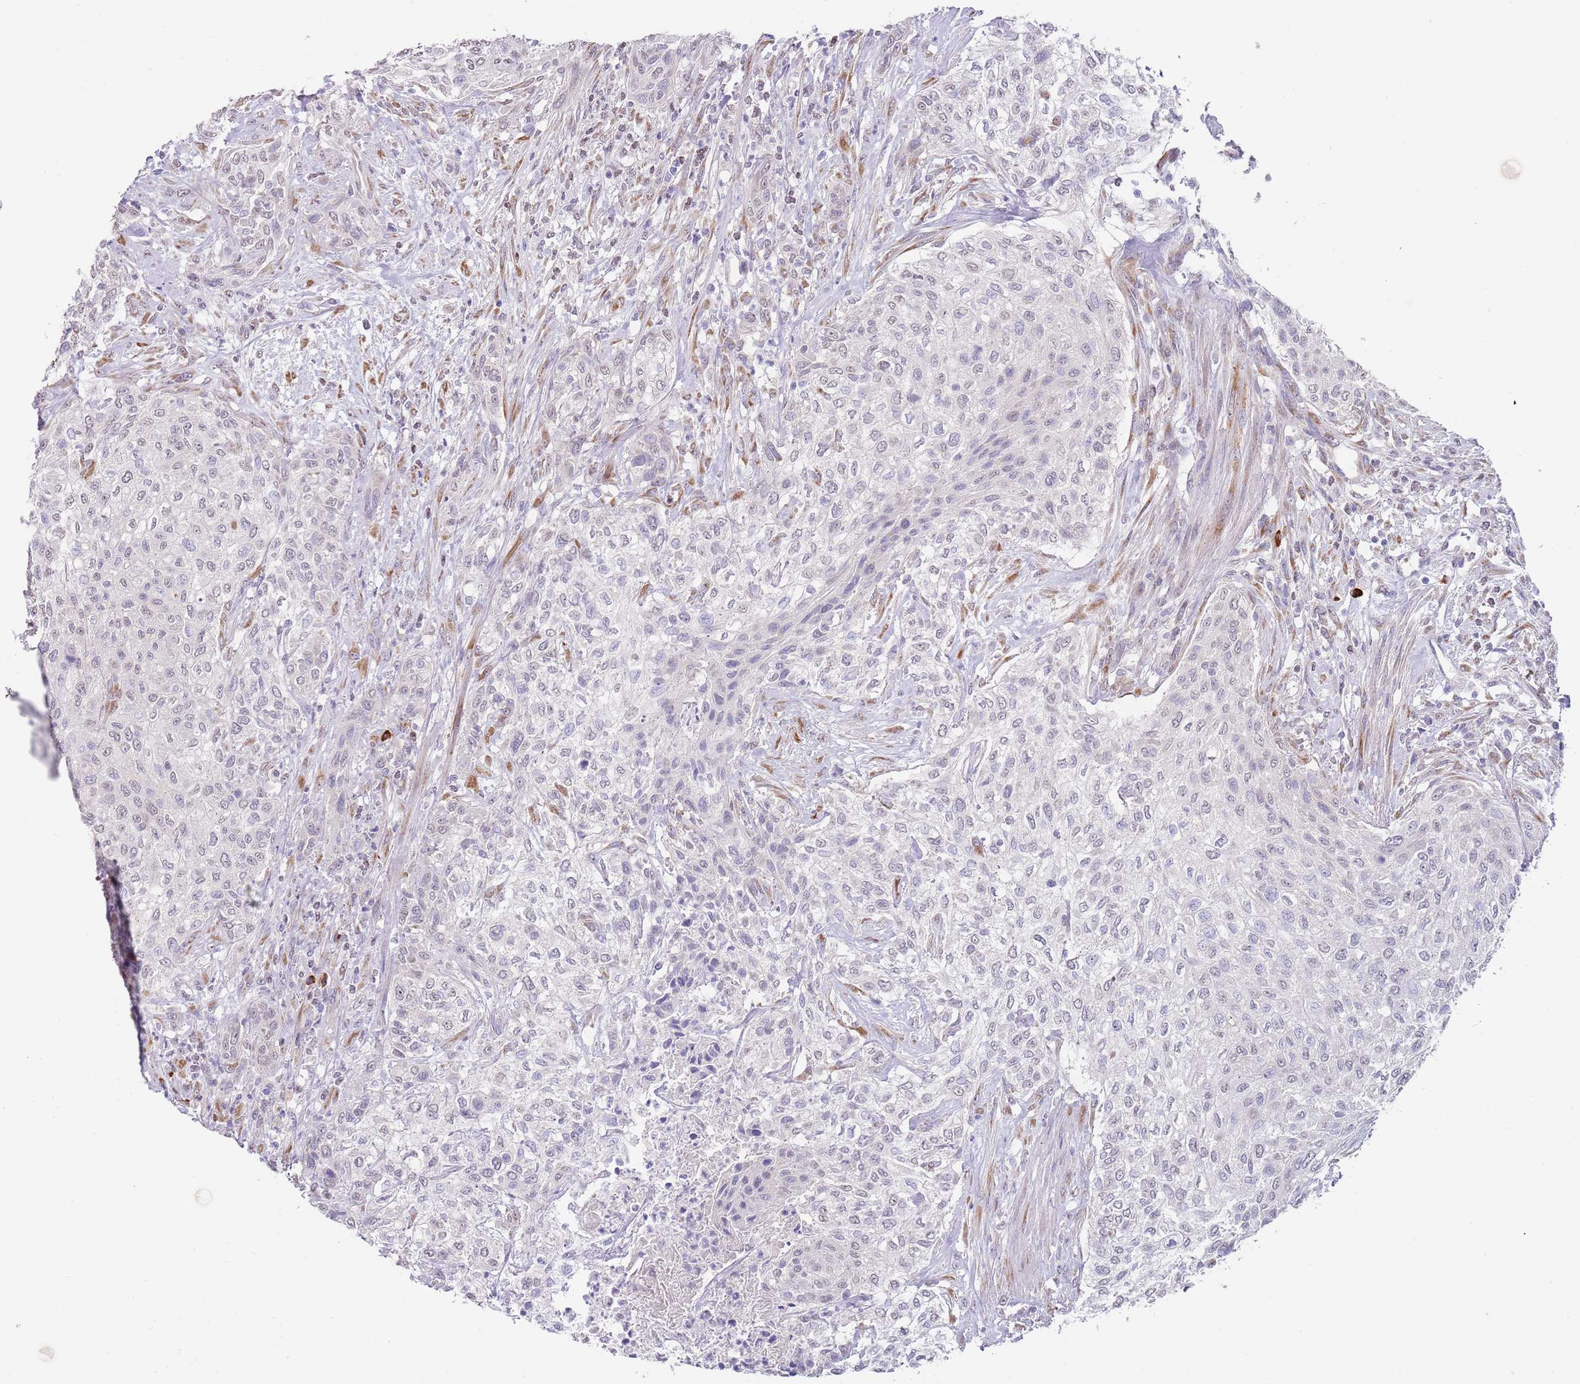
{"staining": {"intensity": "negative", "quantity": "none", "location": "none"}, "tissue": "urothelial cancer", "cell_type": "Tumor cells", "image_type": "cancer", "snomed": [{"axis": "morphology", "description": "Normal tissue, NOS"}, {"axis": "morphology", "description": "Urothelial carcinoma, NOS"}, {"axis": "topography", "description": "Urinary bladder"}, {"axis": "topography", "description": "Peripheral nerve tissue"}], "caption": "IHC of transitional cell carcinoma exhibits no expression in tumor cells.", "gene": "TNRC6C", "patient": {"sex": "male", "age": 35}}